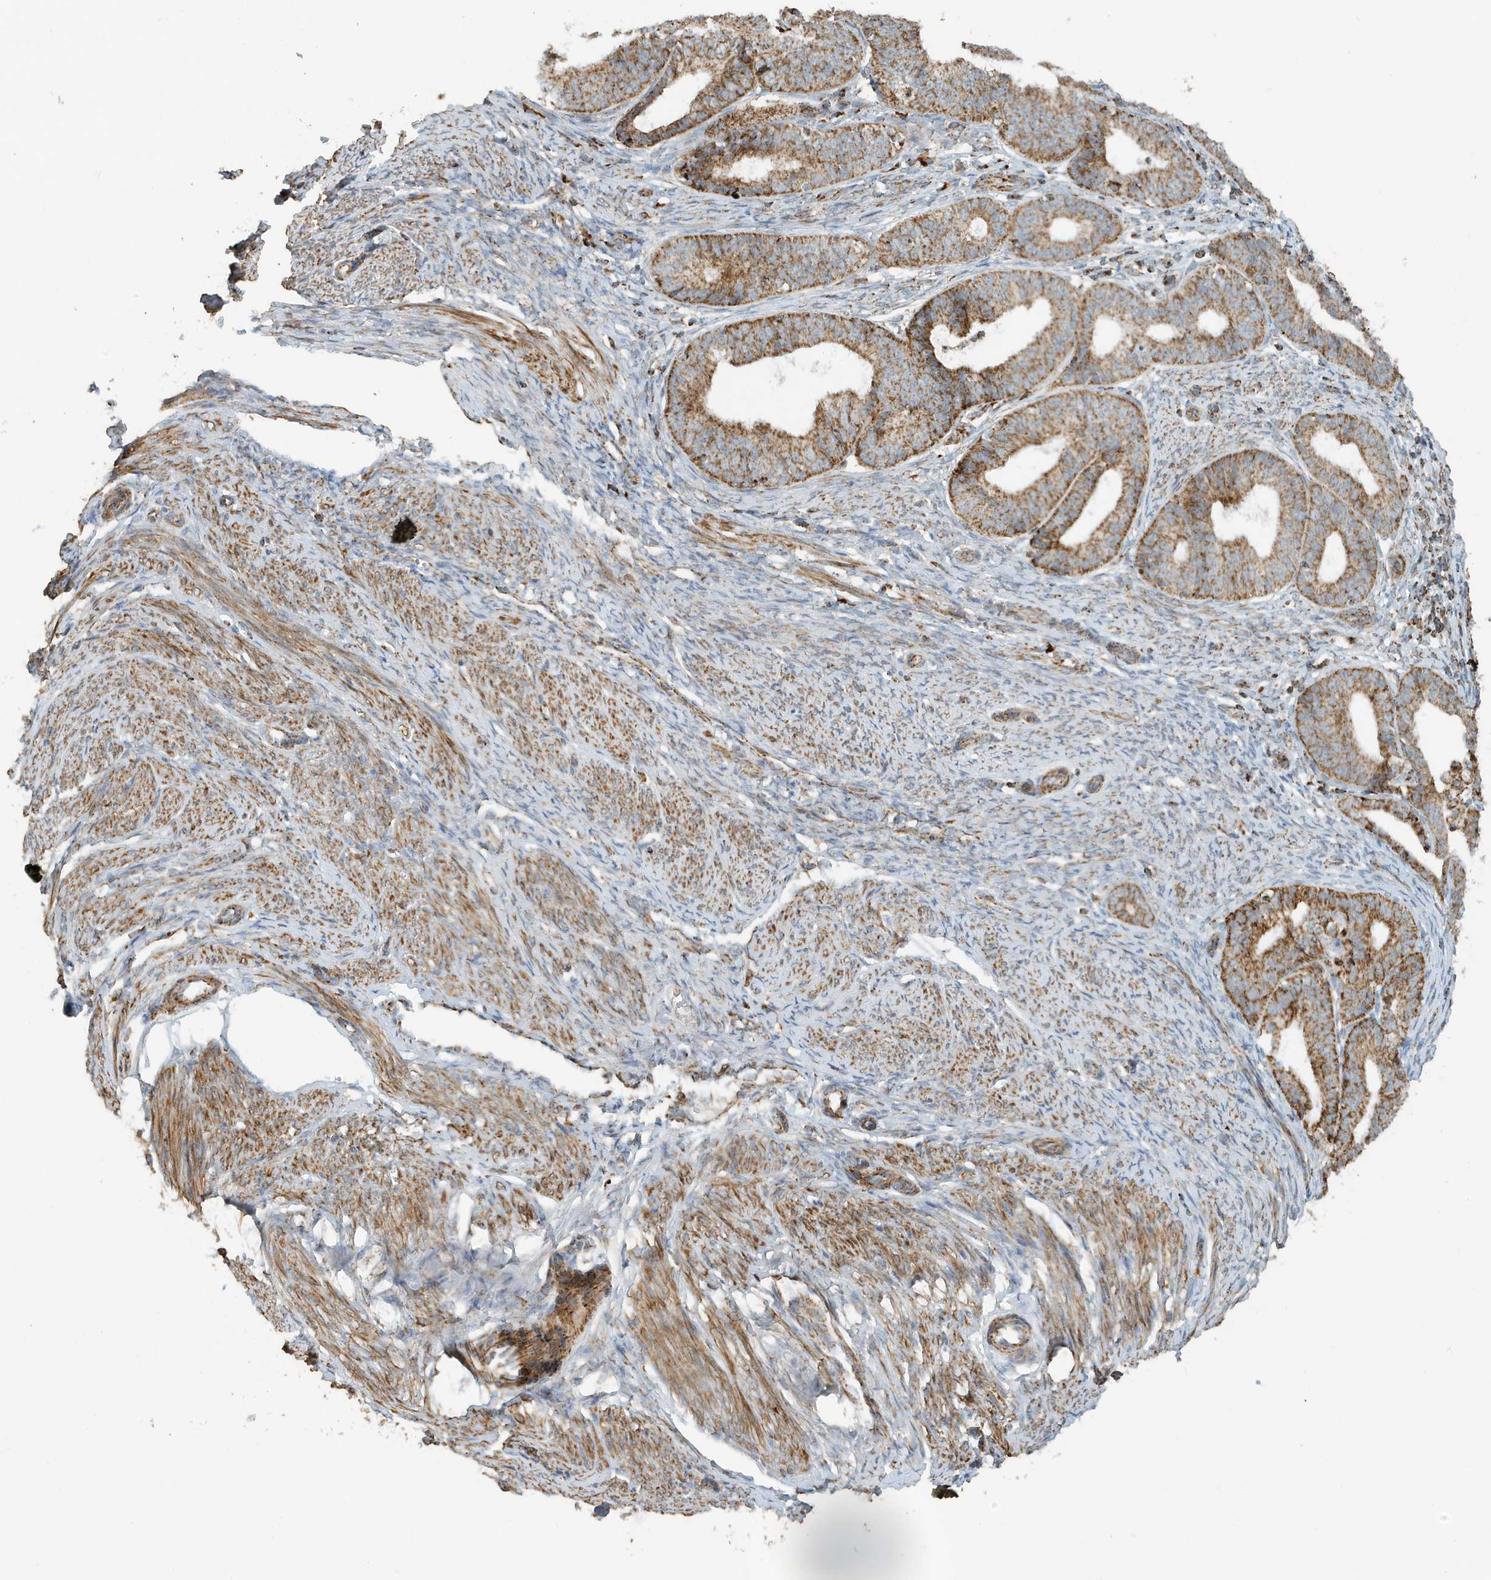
{"staining": {"intensity": "strong", "quantity": ">75%", "location": "cytoplasmic/membranous"}, "tissue": "endometrial cancer", "cell_type": "Tumor cells", "image_type": "cancer", "snomed": [{"axis": "morphology", "description": "Adenocarcinoma, NOS"}, {"axis": "topography", "description": "Endometrium"}], "caption": "This is an image of IHC staining of endometrial cancer, which shows strong staining in the cytoplasmic/membranous of tumor cells.", "gene": "MAN1A1", "patient": {"sex": "female", "age": 51}}